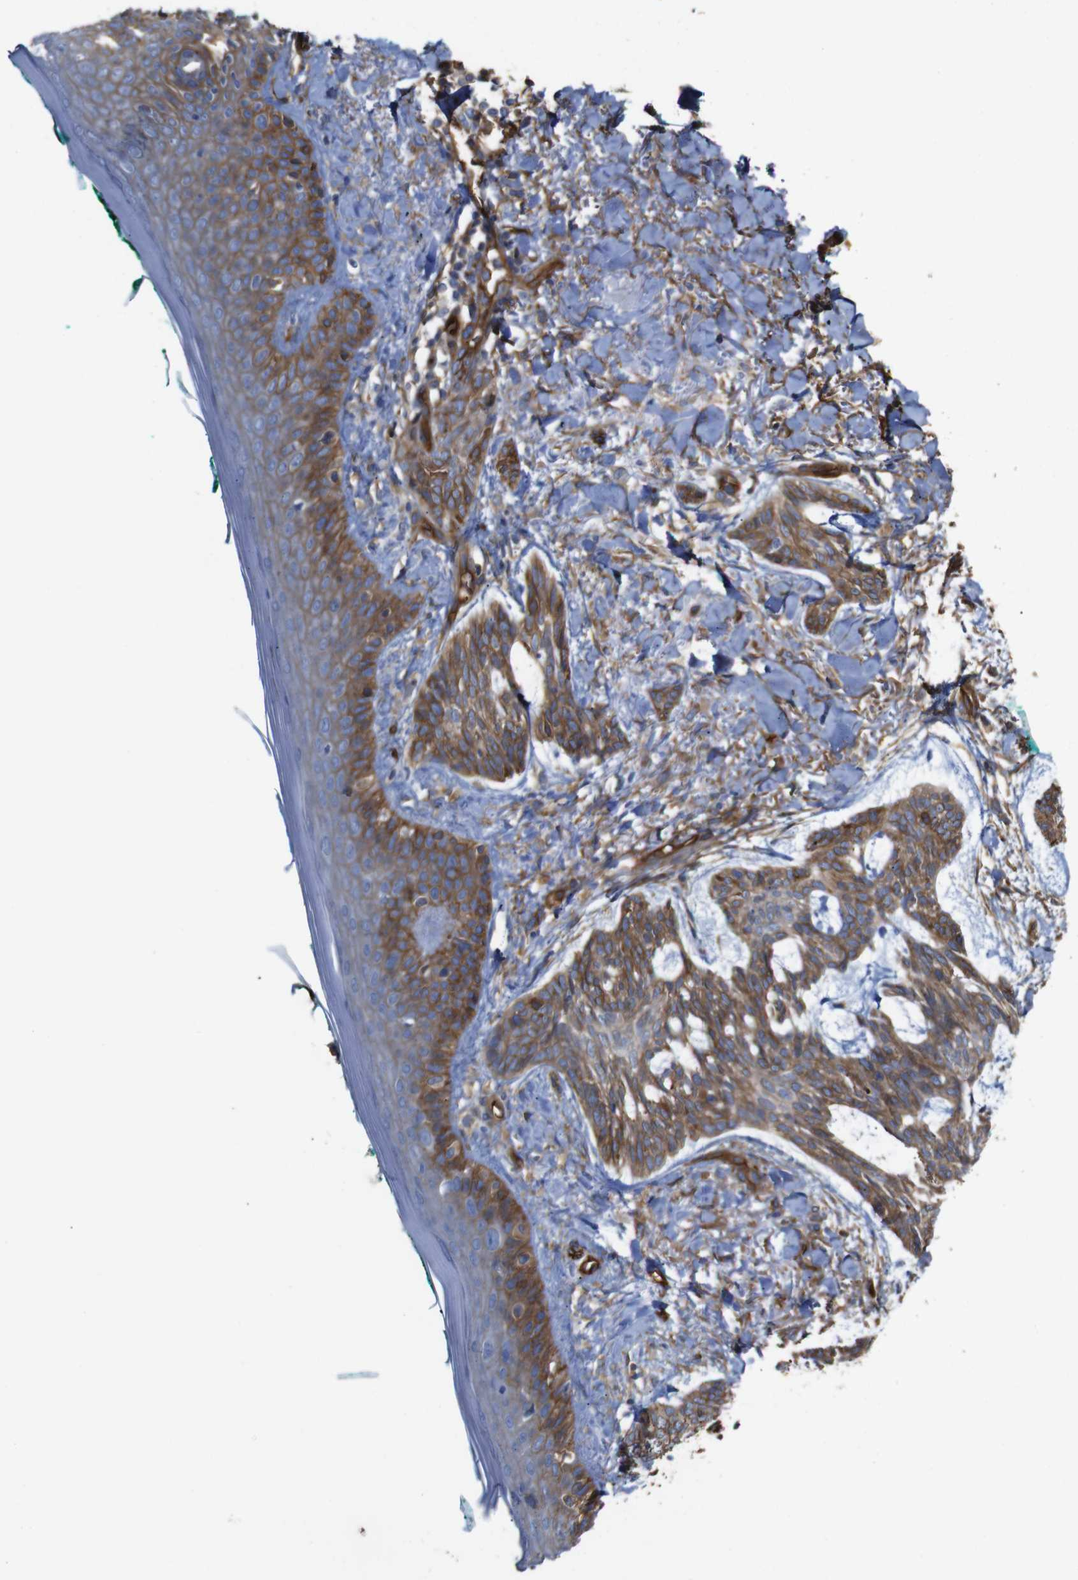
{"staining": {"intensity": "moderate", "quantity": ">75%", "location": "cytoplasmic/membranous"}, "tissue": "skin cancer", "cell_type": "Tumor cells", "image_type": "cancer", "snomed": [{"axis": "morphology", "description": "Basal cell carcinoma"}, {"axis": "topography", "description": "Skin"}], "caption": "Protein expression by immunohistochemistry (IHC) exhibits moderate cytoplasmic/membranous staining in approximately >75% of tumor cells in skin cancer. The staining was performed using DAB (3,3'-diaminobenzidine), with brown indicating positive protein expression. Nuclei are stained blue with hematoxylin.", "gene": "SPTBN1", "patient": {"sex": "male", "age": 43}}